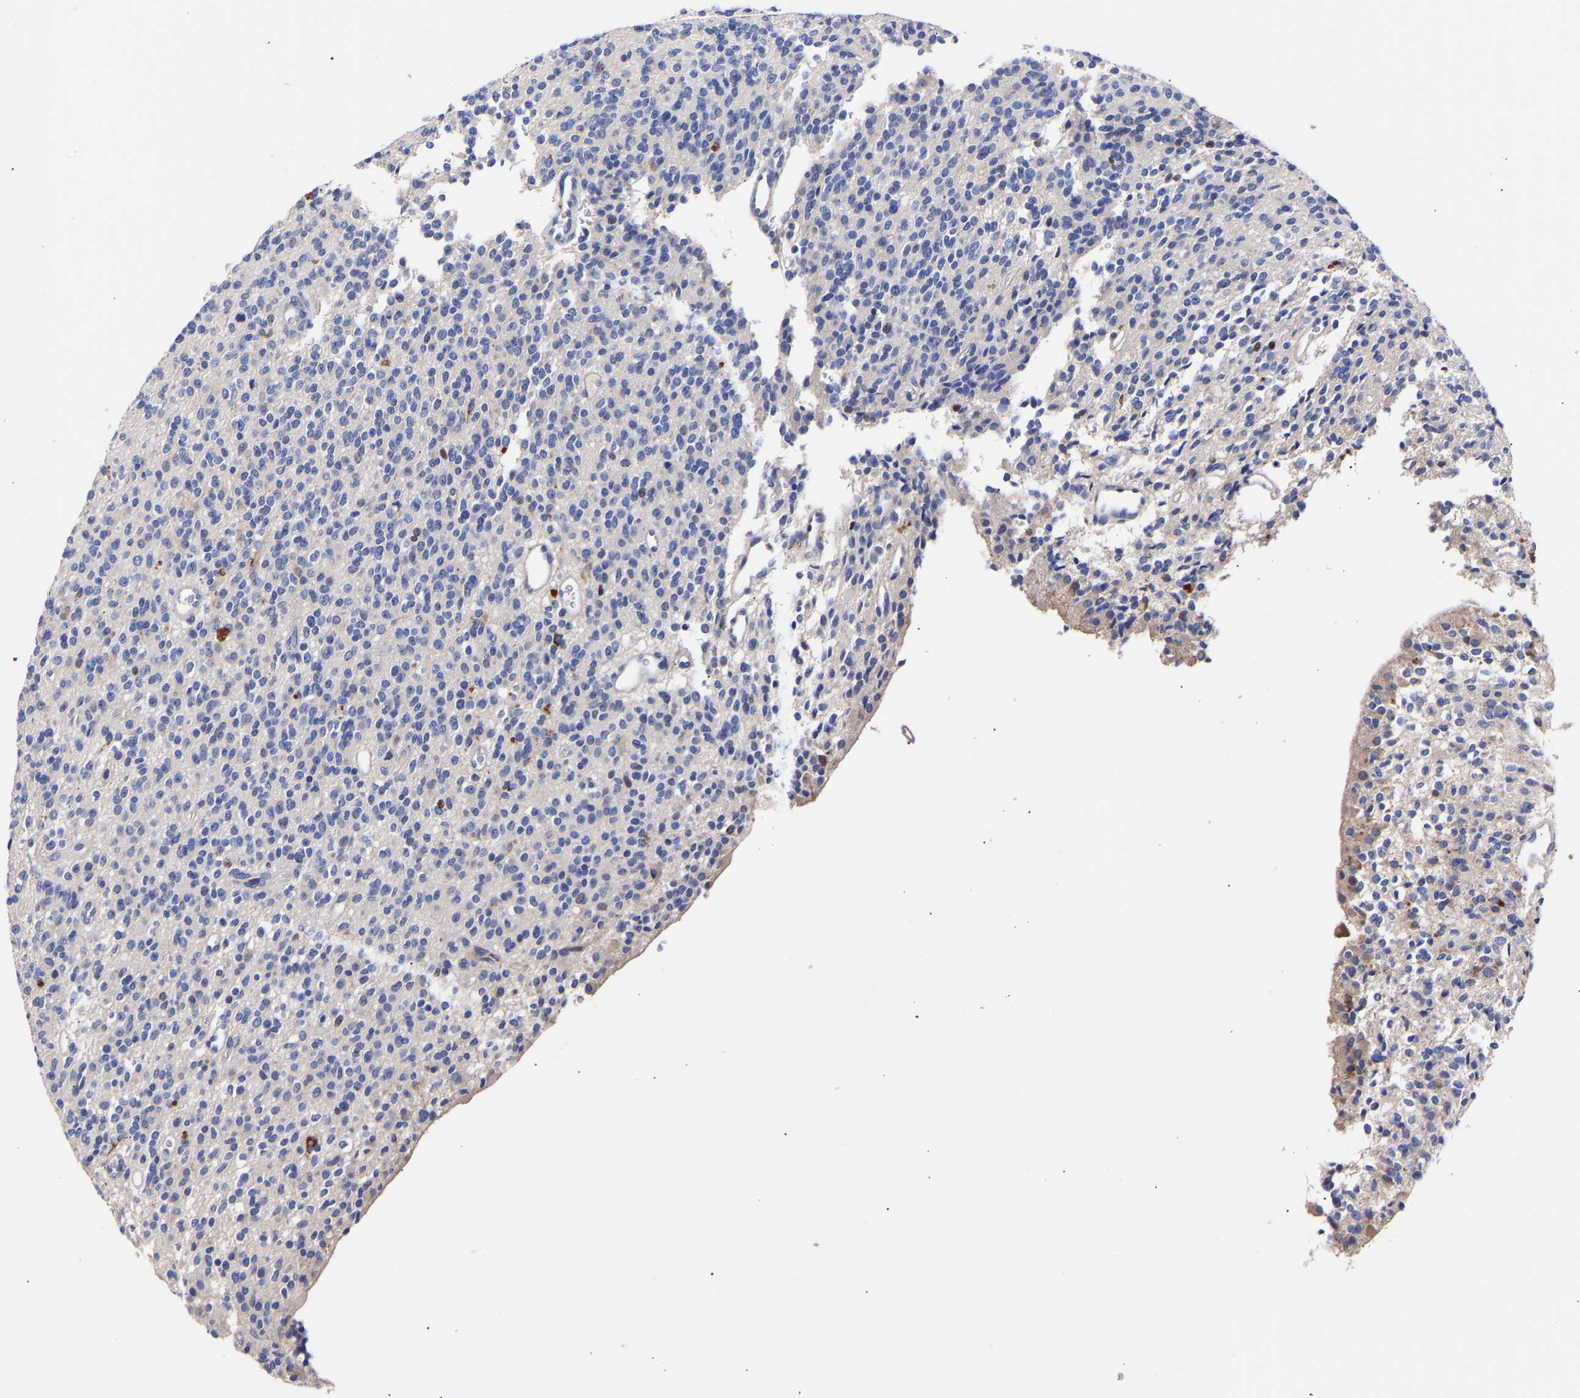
{"staining": {"intensity": "negative", "quantity": "none", "location": "none"}, "tissue": "glioma", "cell_type": "Tumor cells", "image_type": "cancer", "snomed": [{"axis": "morphology", "description": "Glioma, malignant, High grade"}, {"axis": "topography", "description": "Brain"}], "caption": "This micrograph is of glioma stained with IHC to label a protein in brown with the nuclei are counter-stained blue. There is no staining in tumor cells. (Brightfield microscopy of DAB (3,3'-diaminobenzidine) IHC at high magnification).", "gene": "SEM1", "patient": {"sex": "male", "age": 34}}